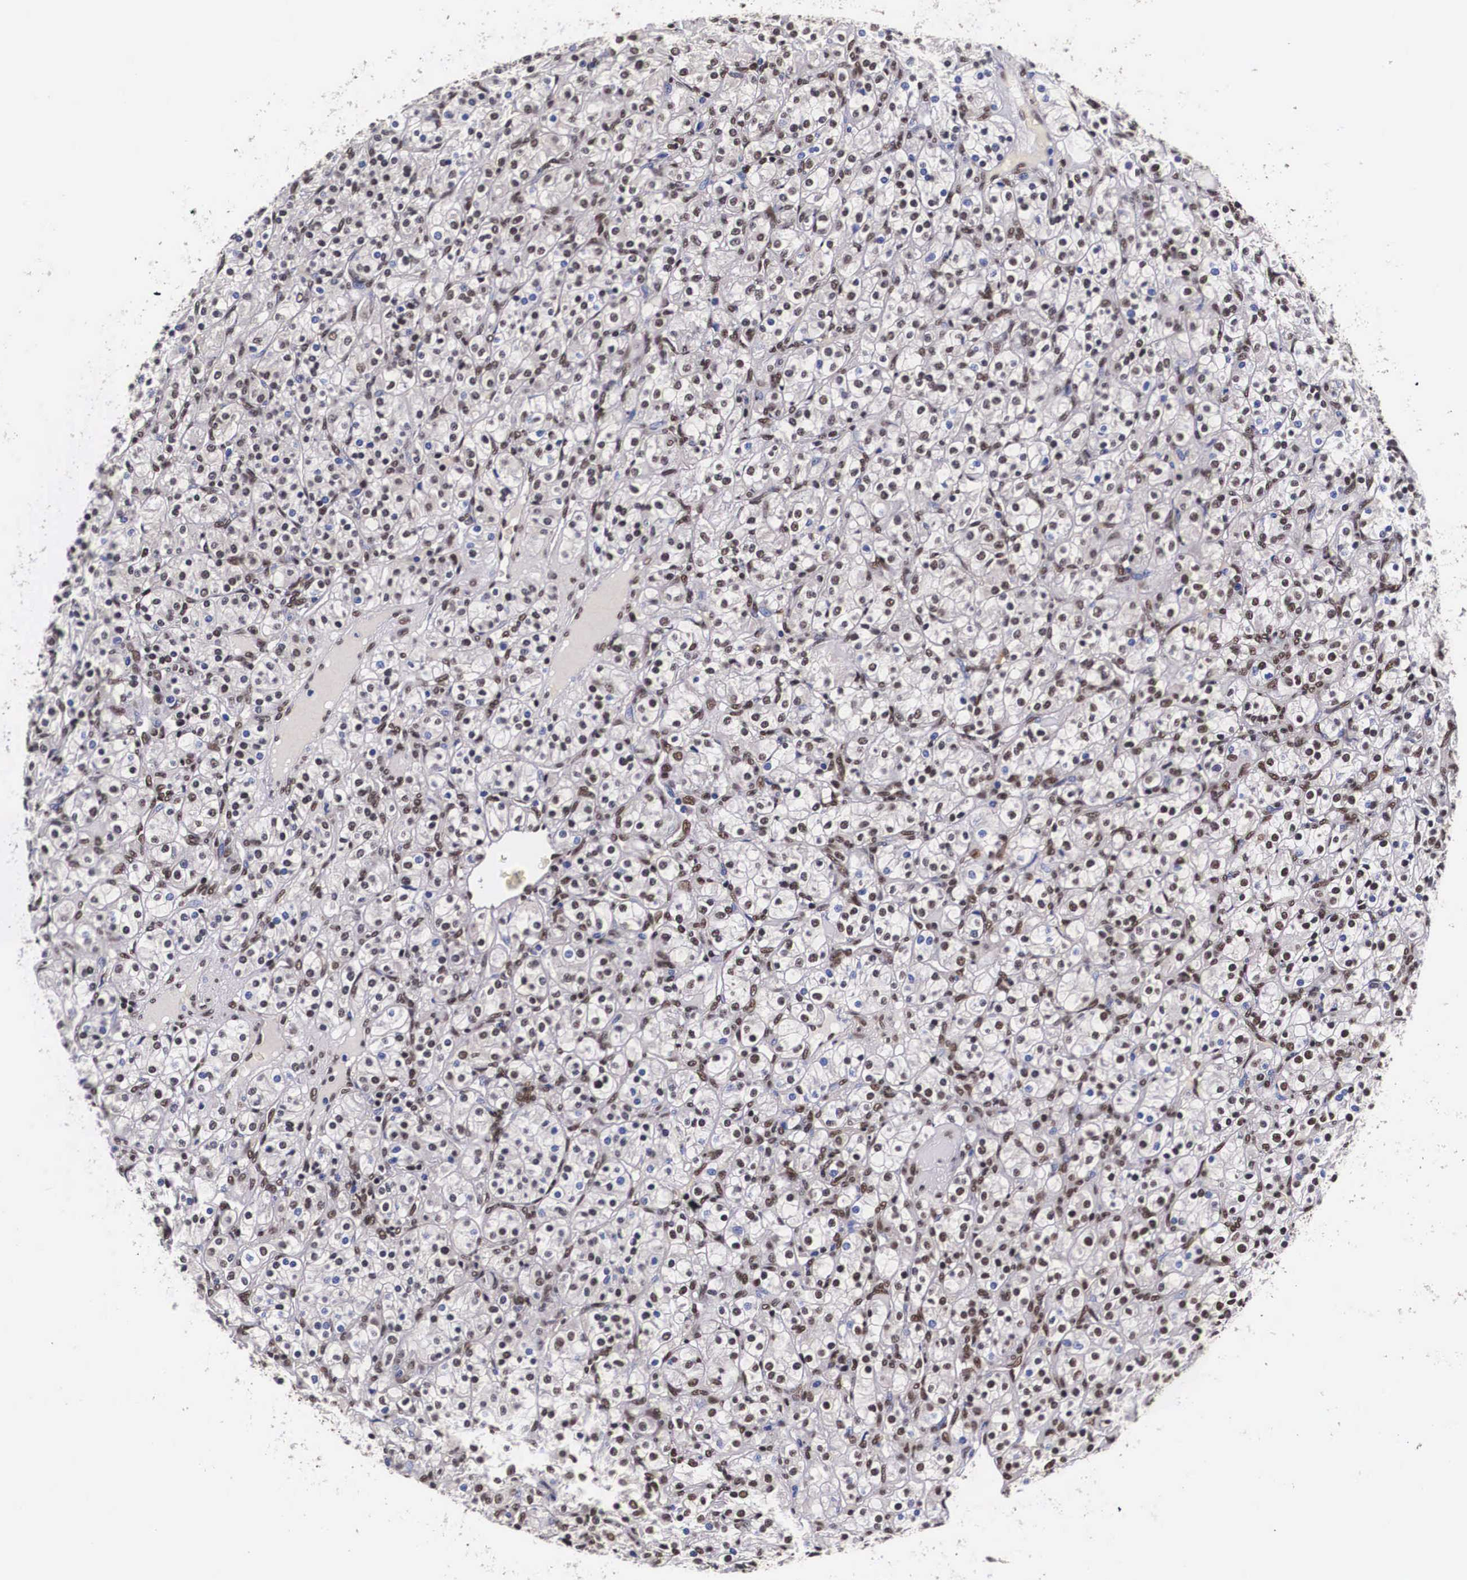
{"staining": {"intensity": "moderate", "quantity": "25%-75%", "location": "nuclear"}, "tissue": "renal cancer", "cell_type": "Tumor cells", "image_type": "cancer", "snomed": [{"axis": "morphology", "description": "Adenocarcinoma, NOS"}, {"axis": "topography", "description": "Kidney"}], "caption": "The micrograph exhibits staining of renal adenocarcinoma, revealing moderate nuclear protein staining (brown color) within tumor cells.", "gene": "PABPN1", "patient": {"sex": "male", "age": 77}}